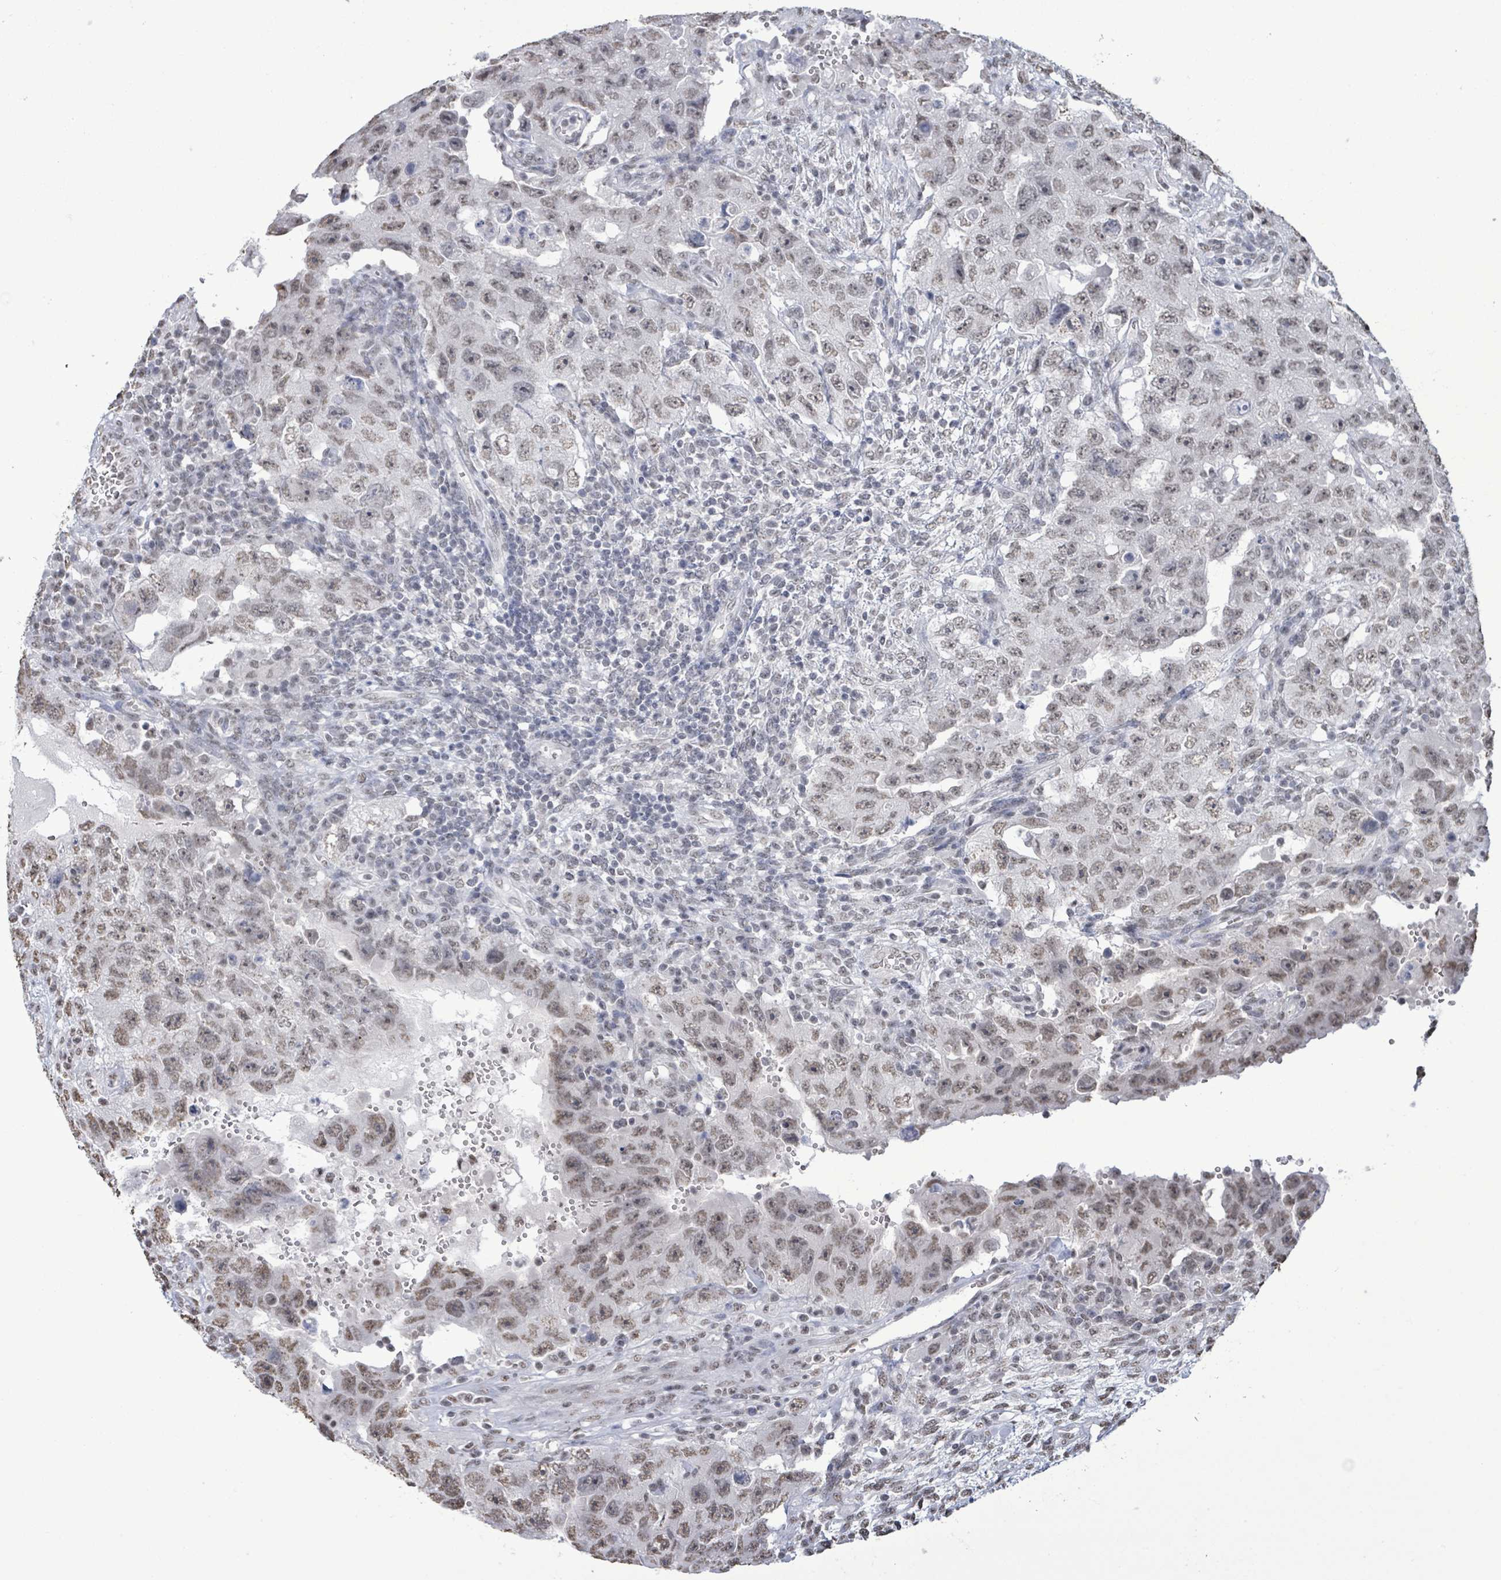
{"staining": {"intensity": "weak", "quantity": ">75%", "location": "nuclear"}, "tissue": "testis cancer", "cell_type": "Tumor cells", "image_type": "cancer", "snomed": [{"axis": "morphology", "description": "Carcinoma, Embryonal, NOS"}, {"axis": "topography", "description": "Testis"}], "caption": "Protein positivity by IHC demonstrates weak nuclear expression in approximately >75% of tumor cells in testis embryonal carcinoma.", "gene": "SAMD14", "patient": {"sex": "male", "age": 26}}